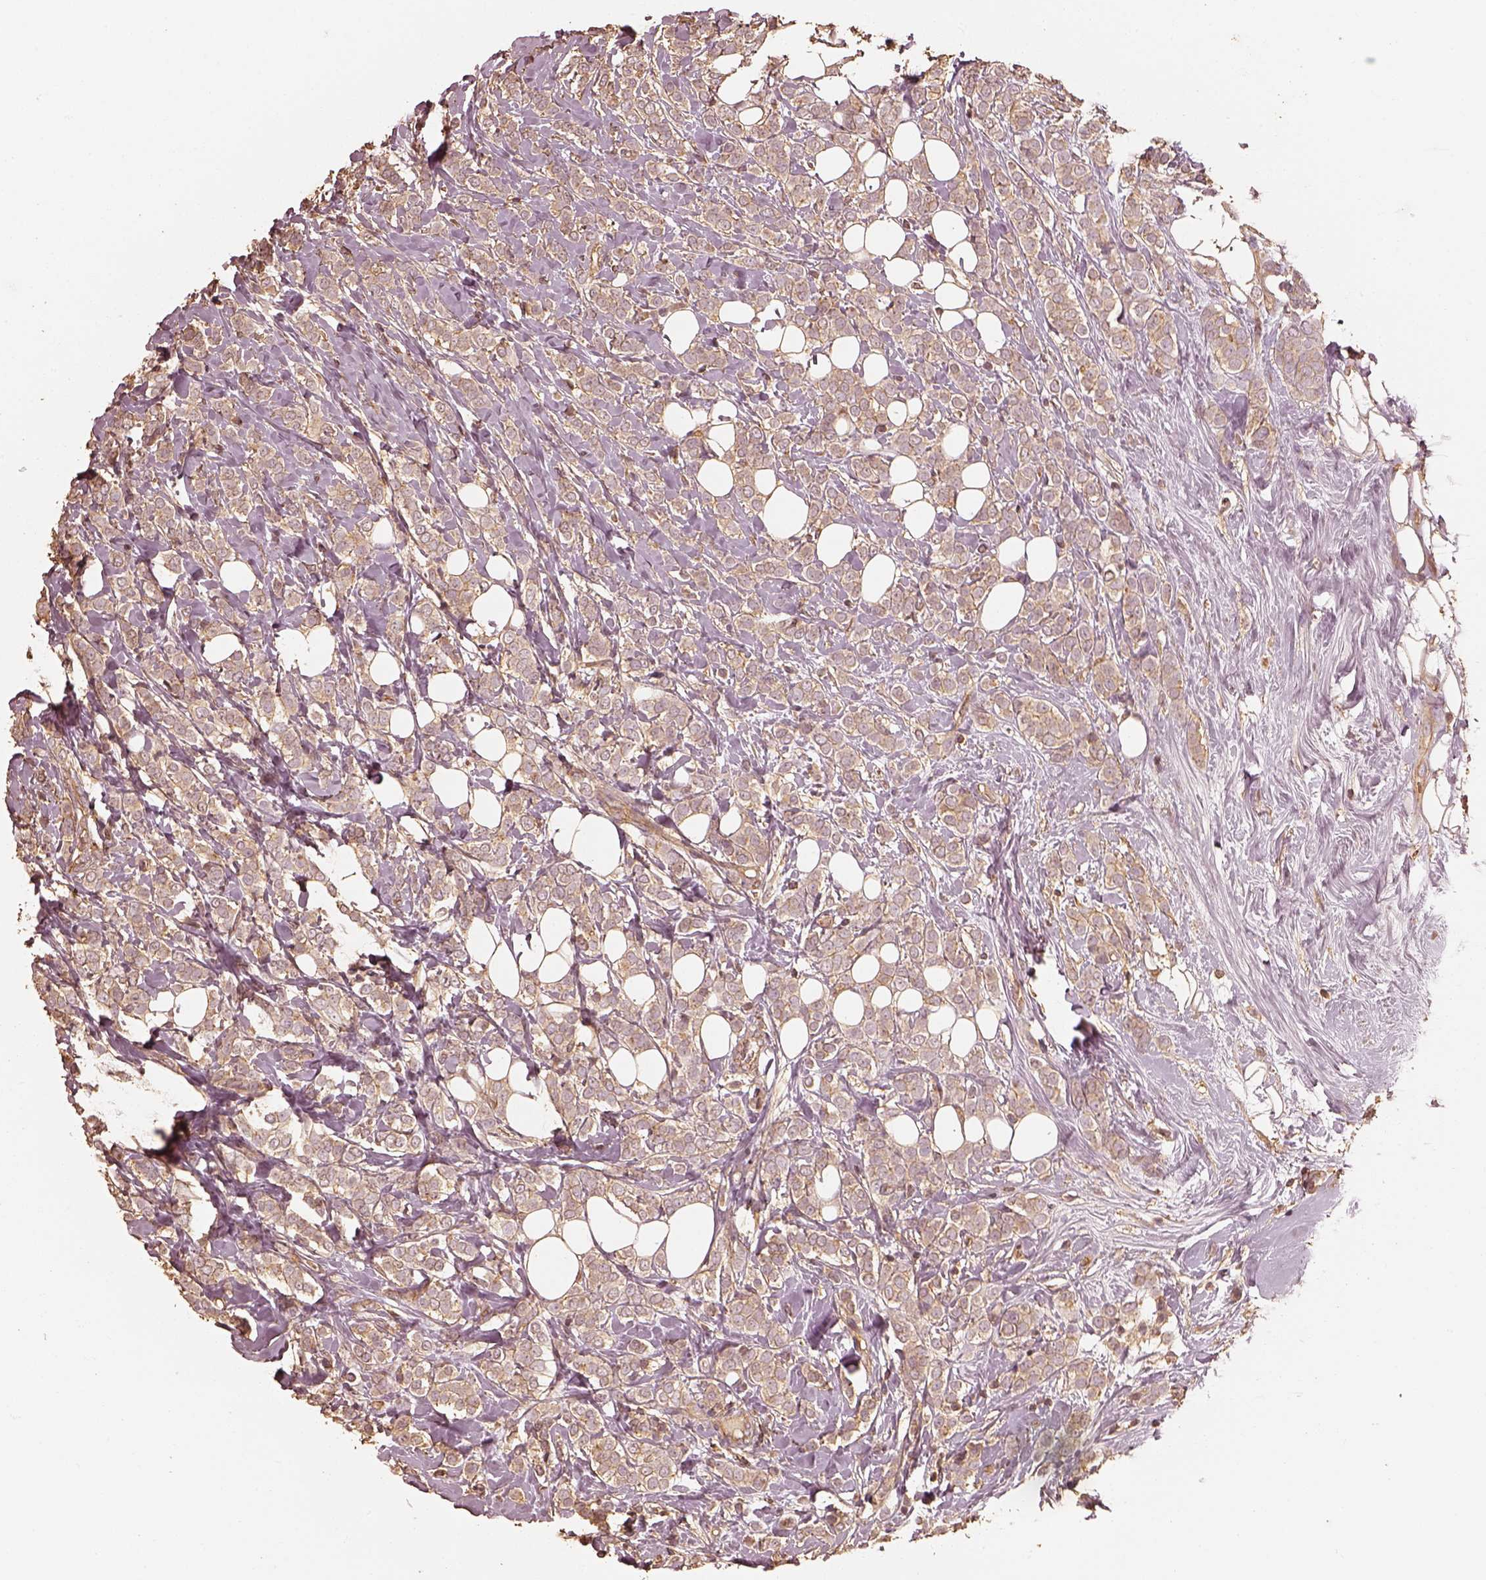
{"staining": {"intensity": "moderate", "quantity": "25%-75%", "location": "cytoplasmic/membranous"}, "tissue": "breast cancer", "cell_type": "Tumor cells", "image_type": "cancer", "snomed": [{"axis": "morphology", "description": "Lobular carcinoma"}, {"axis": "topography", "description": "Breast"}], "caption": "About 25%-75% of tumor cells in human breast lobular carcinoma reveal moderate cytoplasmic/membranous protein staining as visualized by brown immunohistochemical staining.", "gene": "WDR7", "patient": {"sex": "female", "age": 49}}